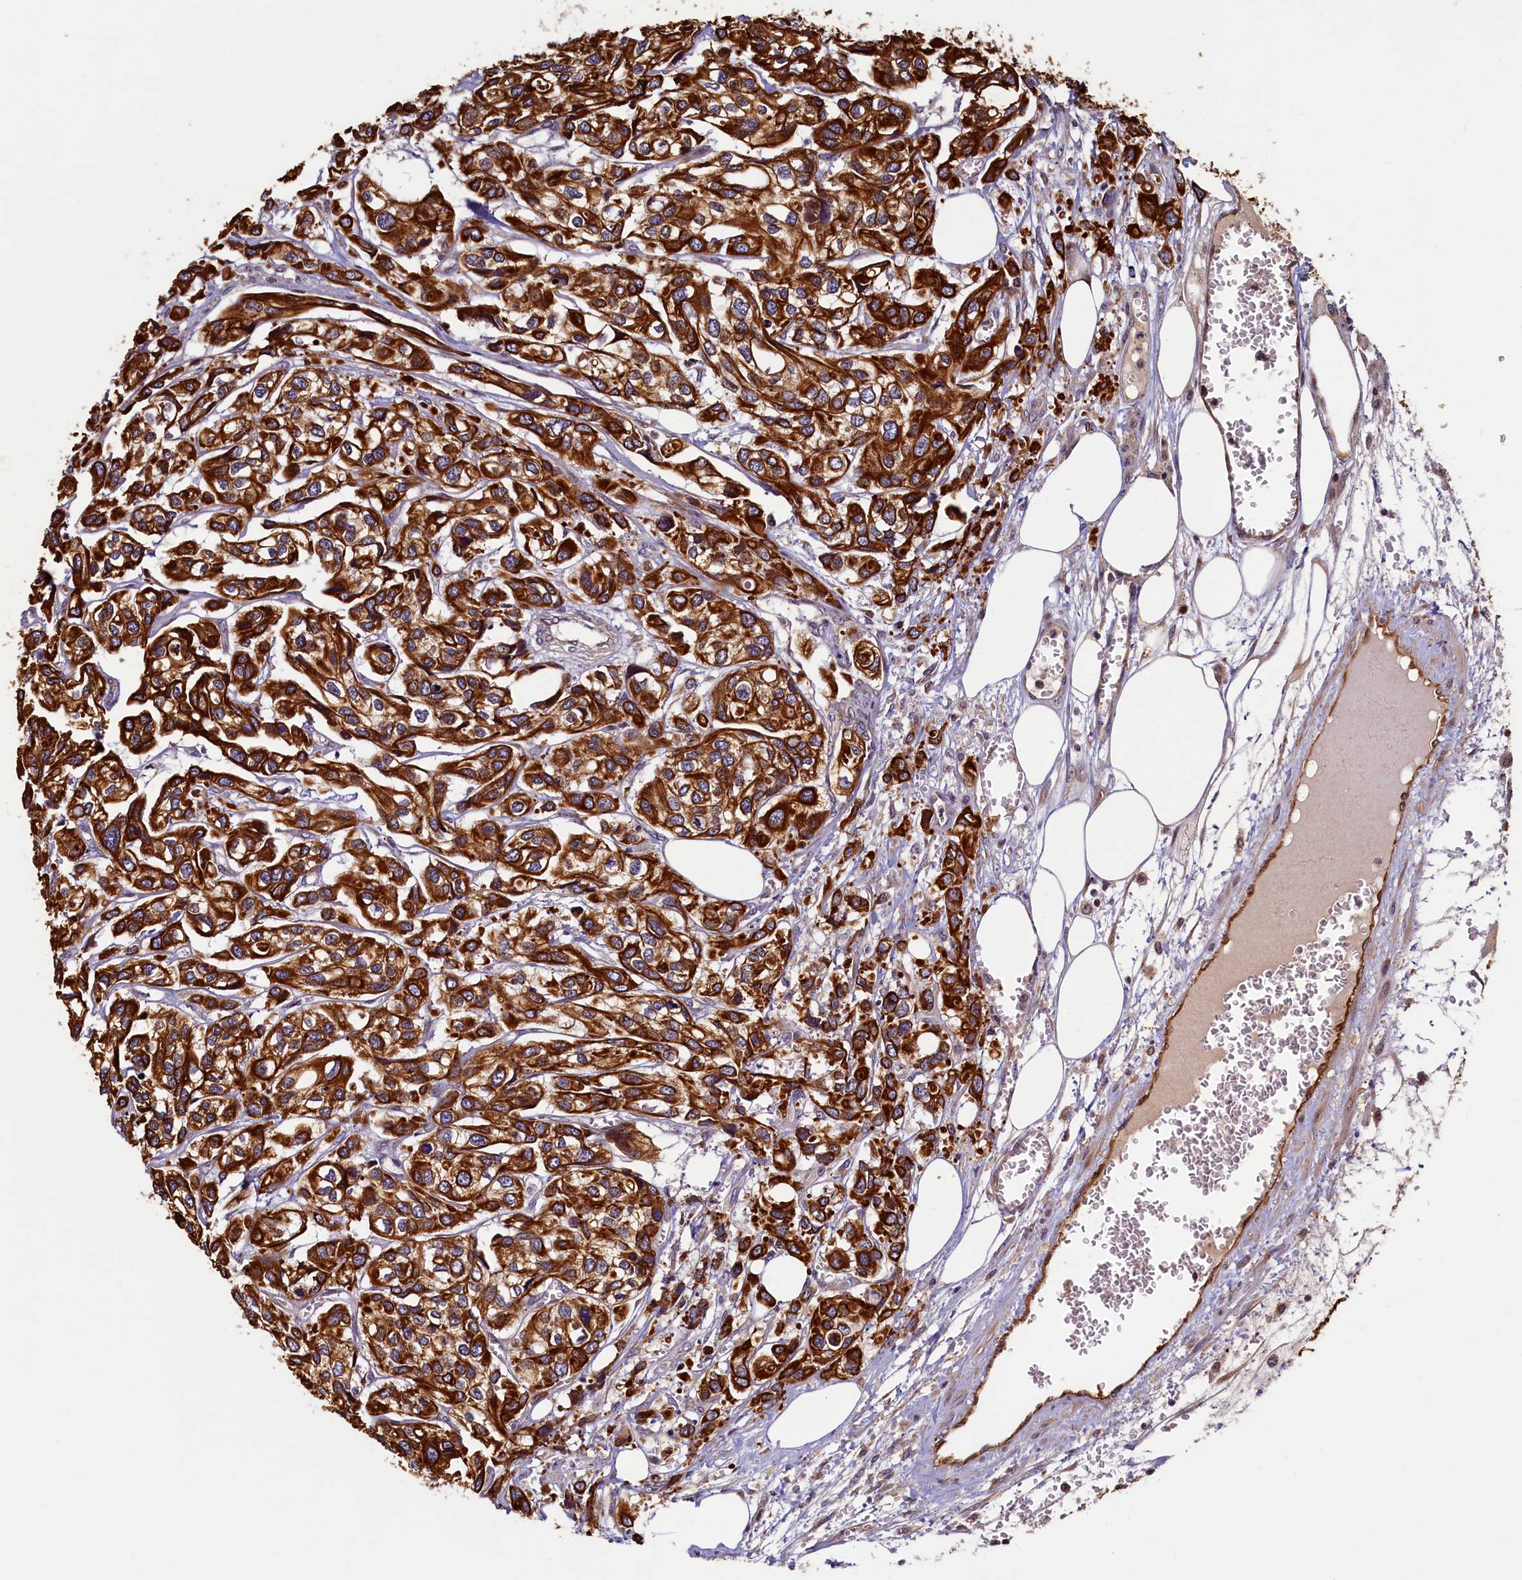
{"staining": {"intensity": "strong", "quantity": ">75%", "location": "cytoplasmic/membranous"}, "tissue": "urothelial cancer", "cell_type": "Tumor cells", "image_type": "cancer", "snomed": [{"axis": "morphology", "description": "Urothelial carcinoma, High grade"}, {"axis": "topography", "description": "Urinary bladder"}], "caption": "This is a photomicrograph of immunohistochemistry (IHC) staining of urothelial carcinoma (high-grade), which shows strong positivity in the cytoplasmic/membranous of tumor cells.", "gene": "NCKAP5L", "patient": {"sex": "male", "age": 67}}